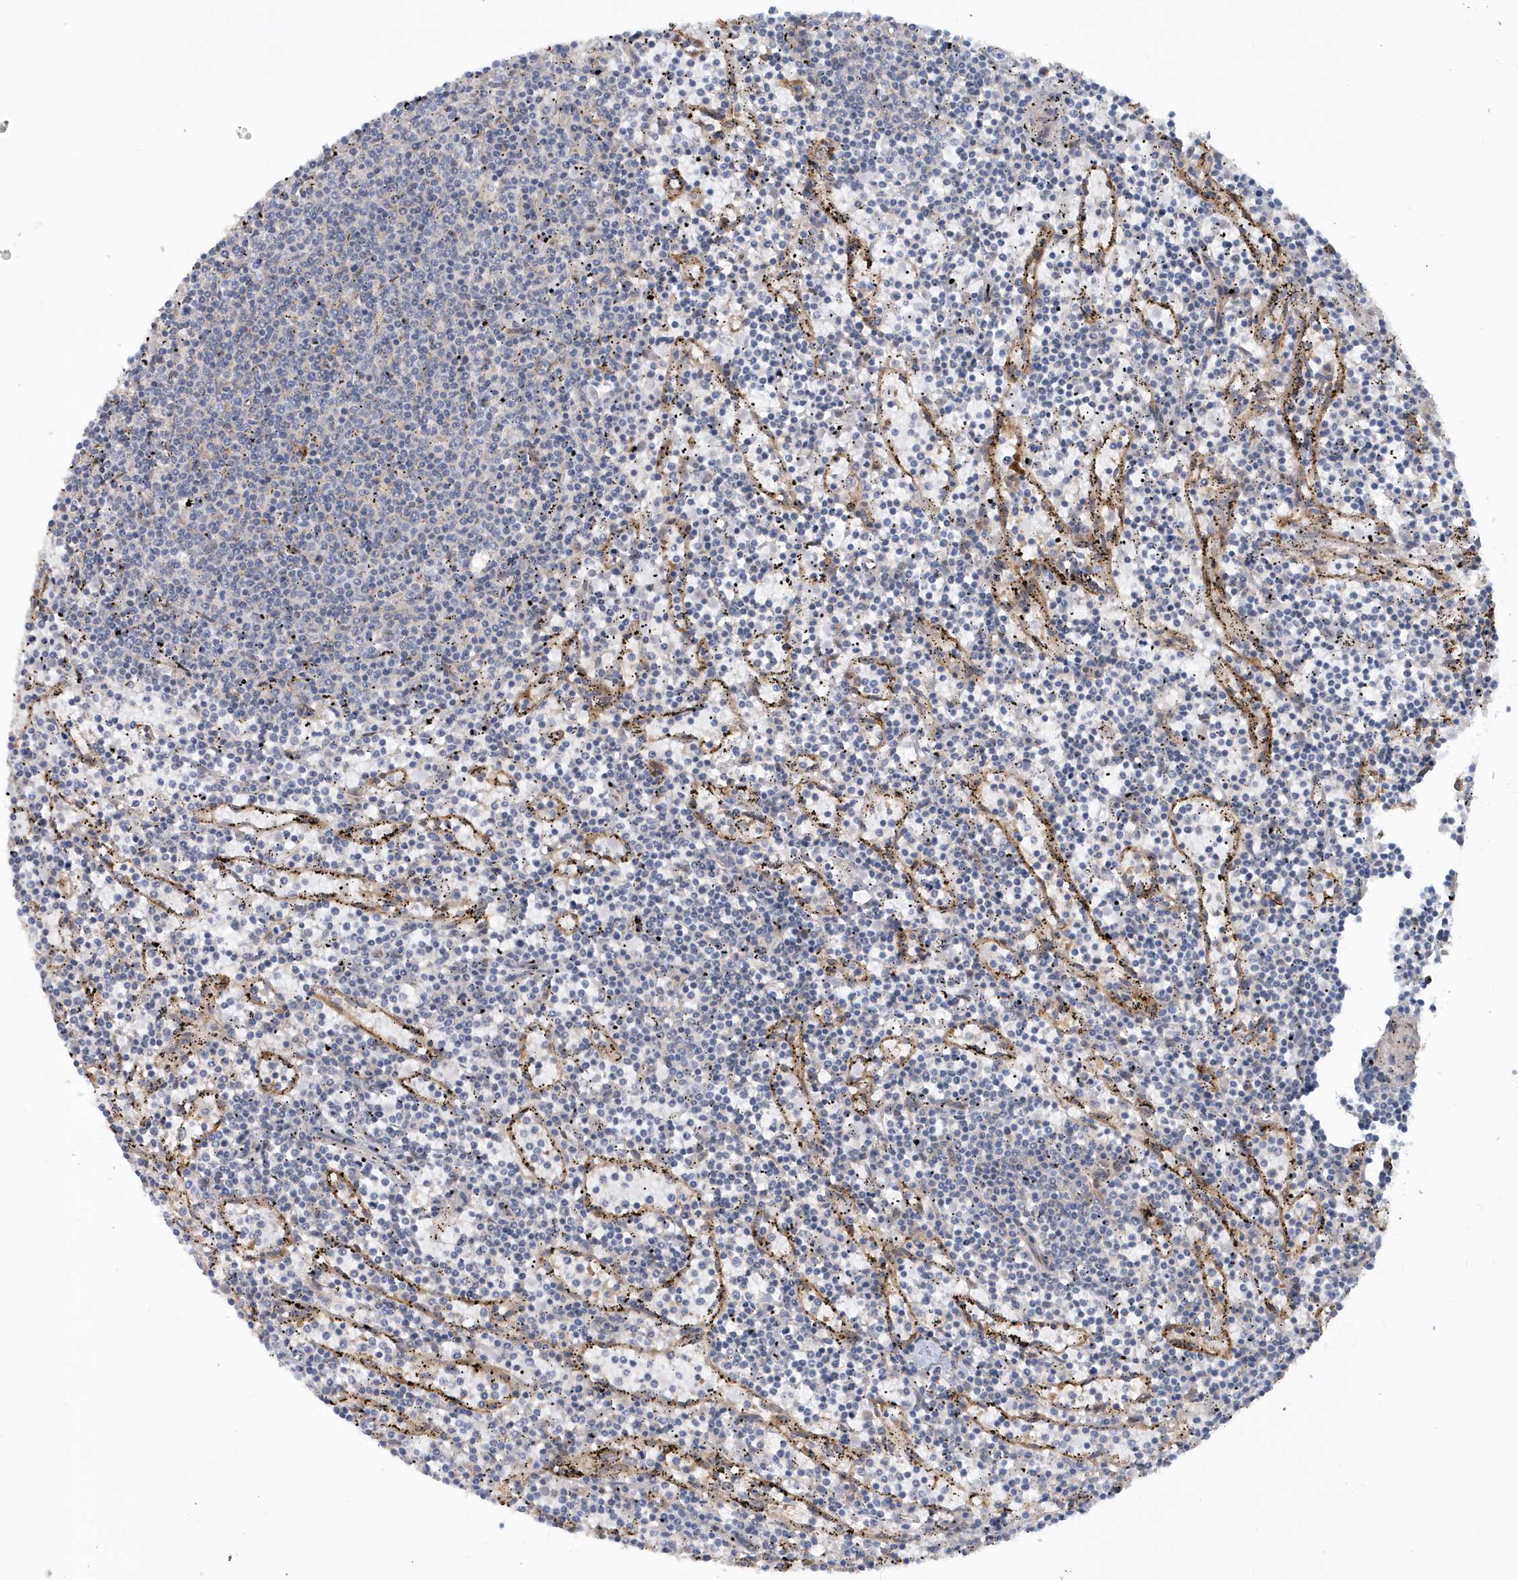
{"staining": {"intensity": "negative", "quantity": "none", "location": "none"}, "tissue": "lymphoma", "cell_type": "Tumor cells", "image_type": "cancer", "snomed": [{"axis": "morphology", "description": "Malignant lymphoma, non-Hodgkin's type, Low grade"}, {"axis": "topography", "description": "Spleen"}], "caption": "A photomicrograph of lymphoma stained for a protein displays no brown staining in tumor cells.", "gene": "RAI14", "patient": {"sex": "female", "age": 50}}